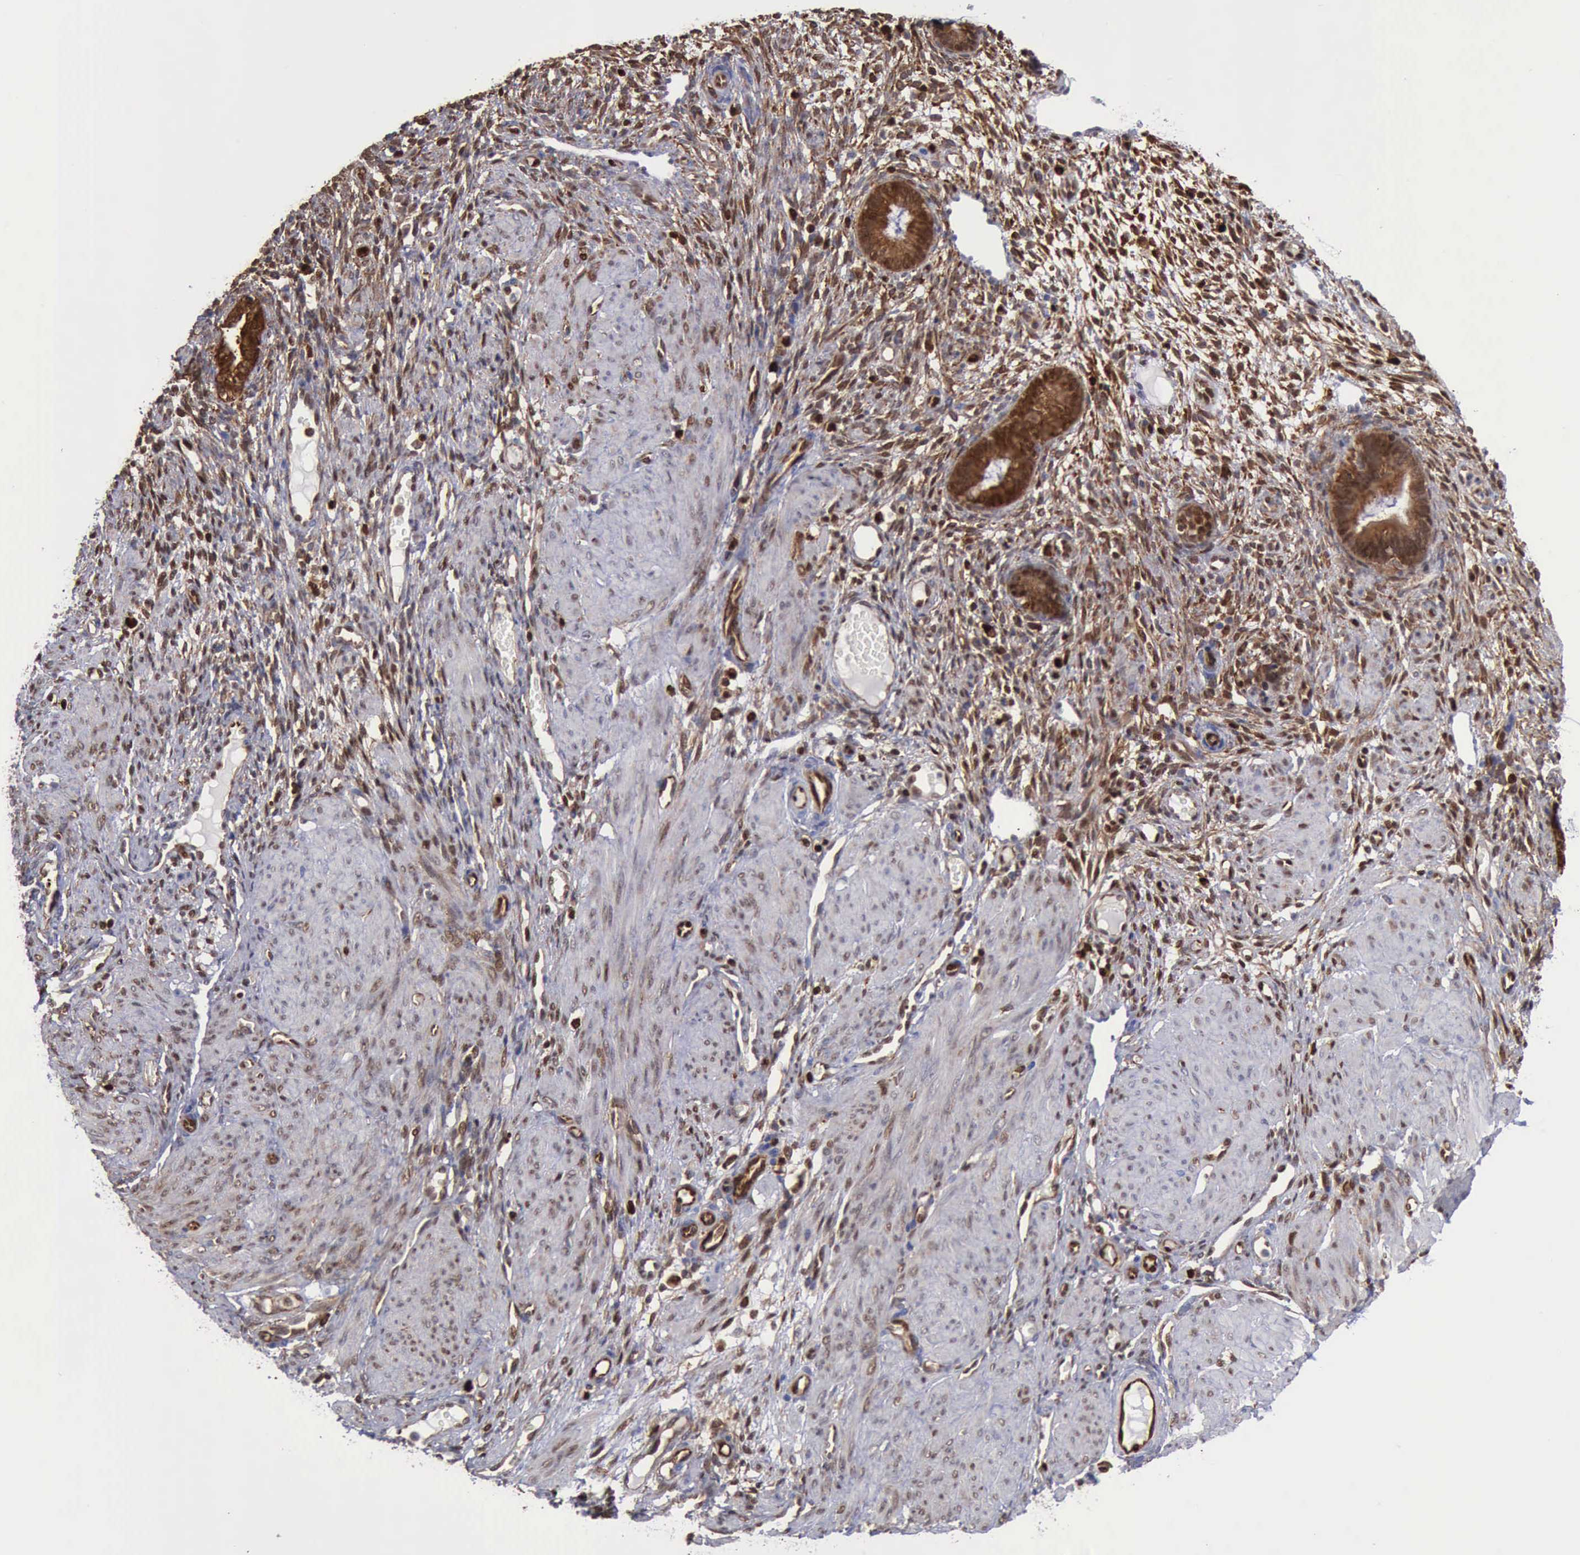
{"staining": {"intensity": "strong", "quantity": "25%-75%", "location": "cytoplasmic/membranous,nuclear"}, "tissue": "endometrium", "cell_type": "Cells in endometrial stroma", "image_type": "normal", "snomed": [{"axis": "morphology", "description": "Normal tissue, NOS"}, {"axis": "topography", "description": "Endometrium"}], "caption": "IHC (DAB) staining of benign endometrium reveals strong cytoplasmic/membranous,nuclear protein expression in about 25%-75% of cells in endometrial stroma.", "gene": "PDCD4", "patient": {"sex": "female", "age": 45}}